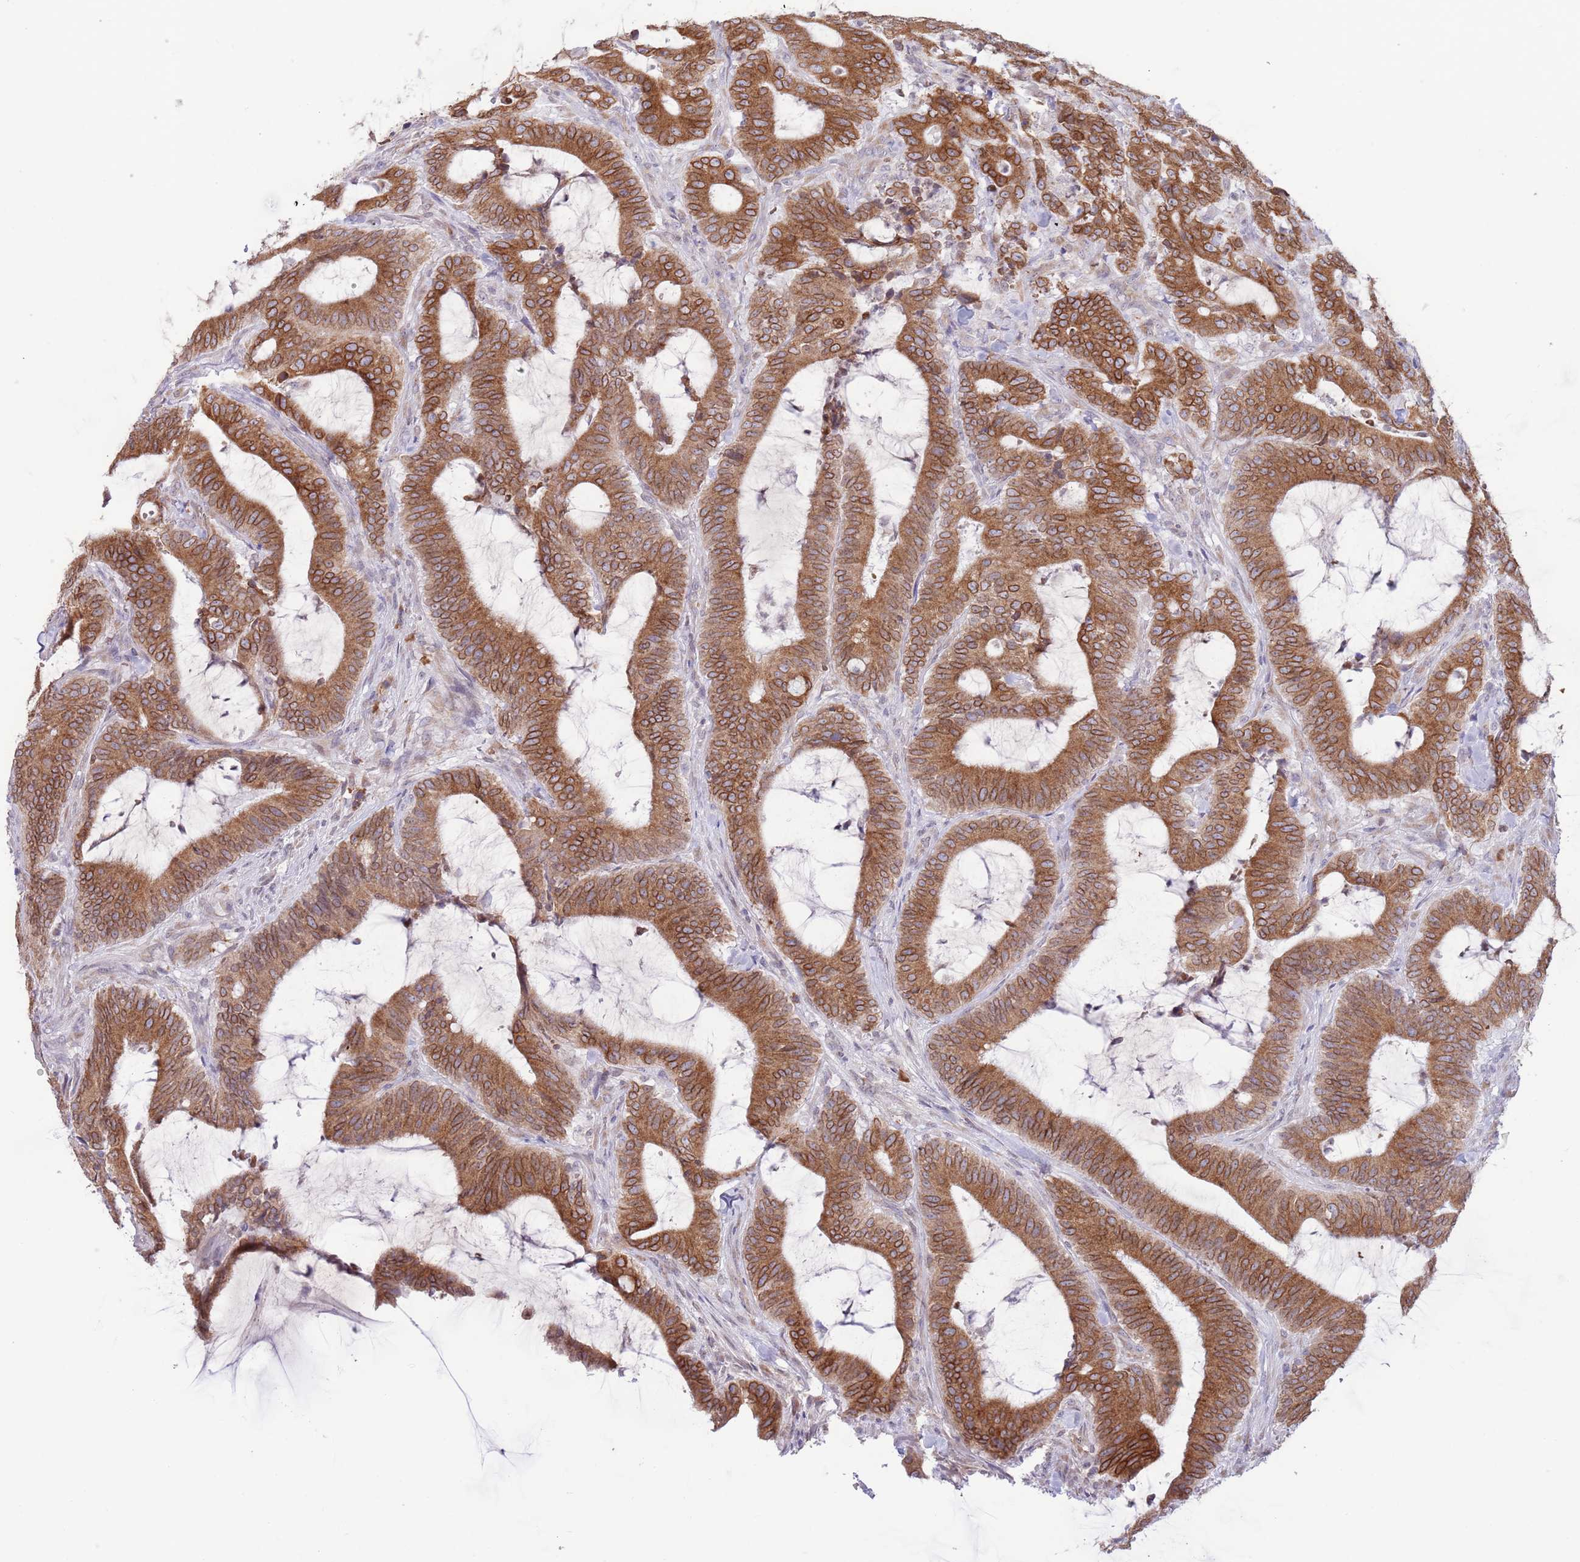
{"staining": {"intensity": "moderate", "quantity": ">75%", "location": "cytoplasmic/membranous"}, "tissue": "colorectal cancer", "cell_type": "Tumor cells", "image_type": "cancer", "snomed": [{"axis": "morphology", "description": "Adenocarcinoma, NOS"}, {"axis": "topography", "description": "Colon"}], "caption": "An image of adenocarcinoma (colorectal) stained for a protein reveals moderate cytoplasmic/membranous brown staining in tumor cells. The protein of interest is stained brown, and the nuclei are stained in blue (DAB IHC with brightfield microscopy, high magnification).", "gene": "EBPL", "patient": {"sex": "female", "age": 43}}